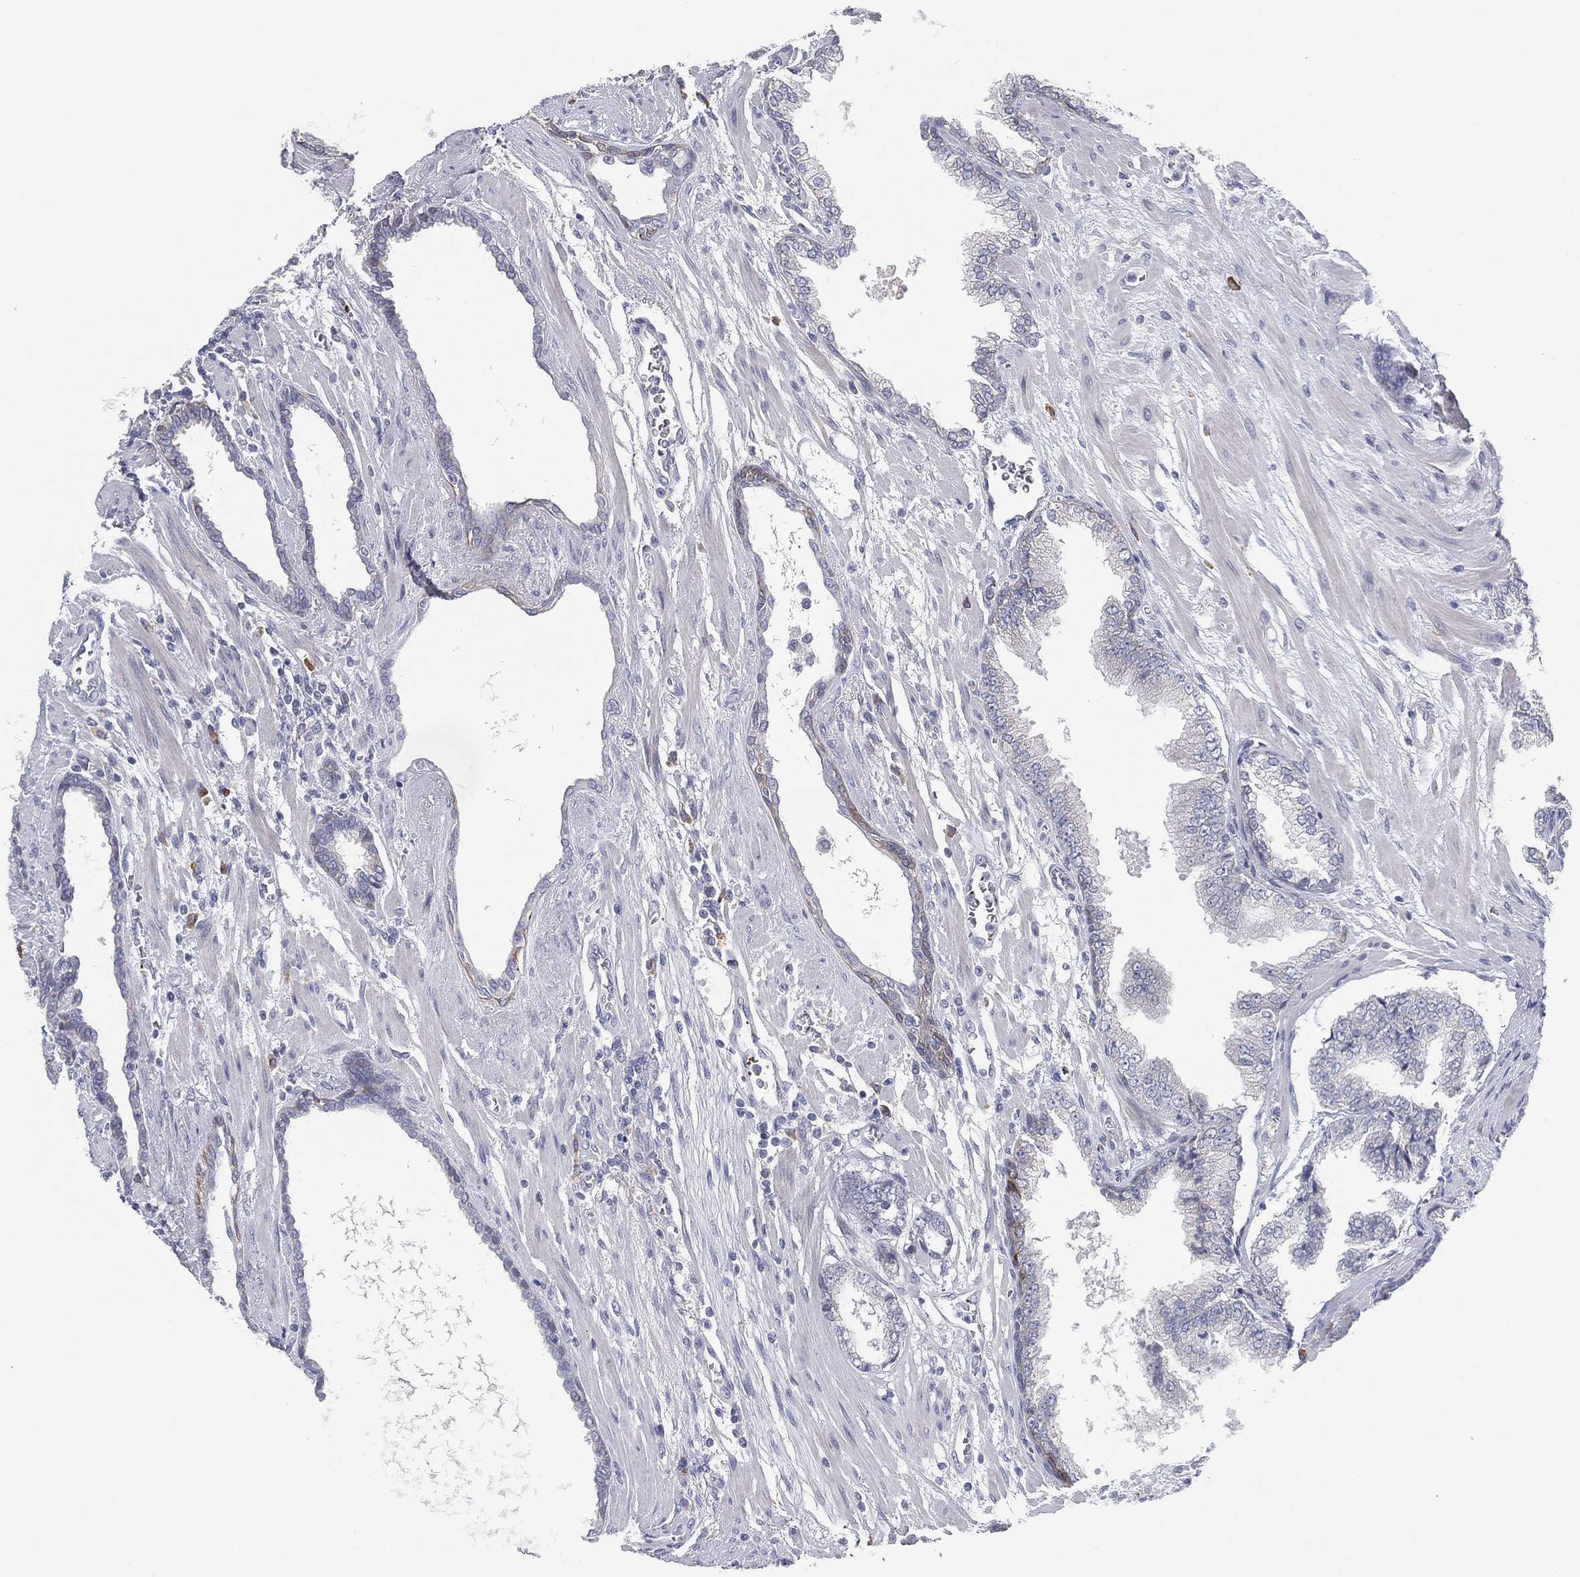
{"staining": {"intensity": "negative", "quantity": "none", "location": "none"}, "tissue": "prostate cancer", "cell_type": "Tumor cells", "image_type": "cancer", "snomed": [{"axis": "morphology", "description": "Adenocarcinoma, Low grade"}, {"axis": "topography", "description": "Prostate"}], "caption": "A micrograph of adenocarcinoma (low-grade) (prostate) stained for a protein shows no brown staining in tumor cells.", "gene": "TMEM40", "patient": {"sex": "male", "age": 69}}